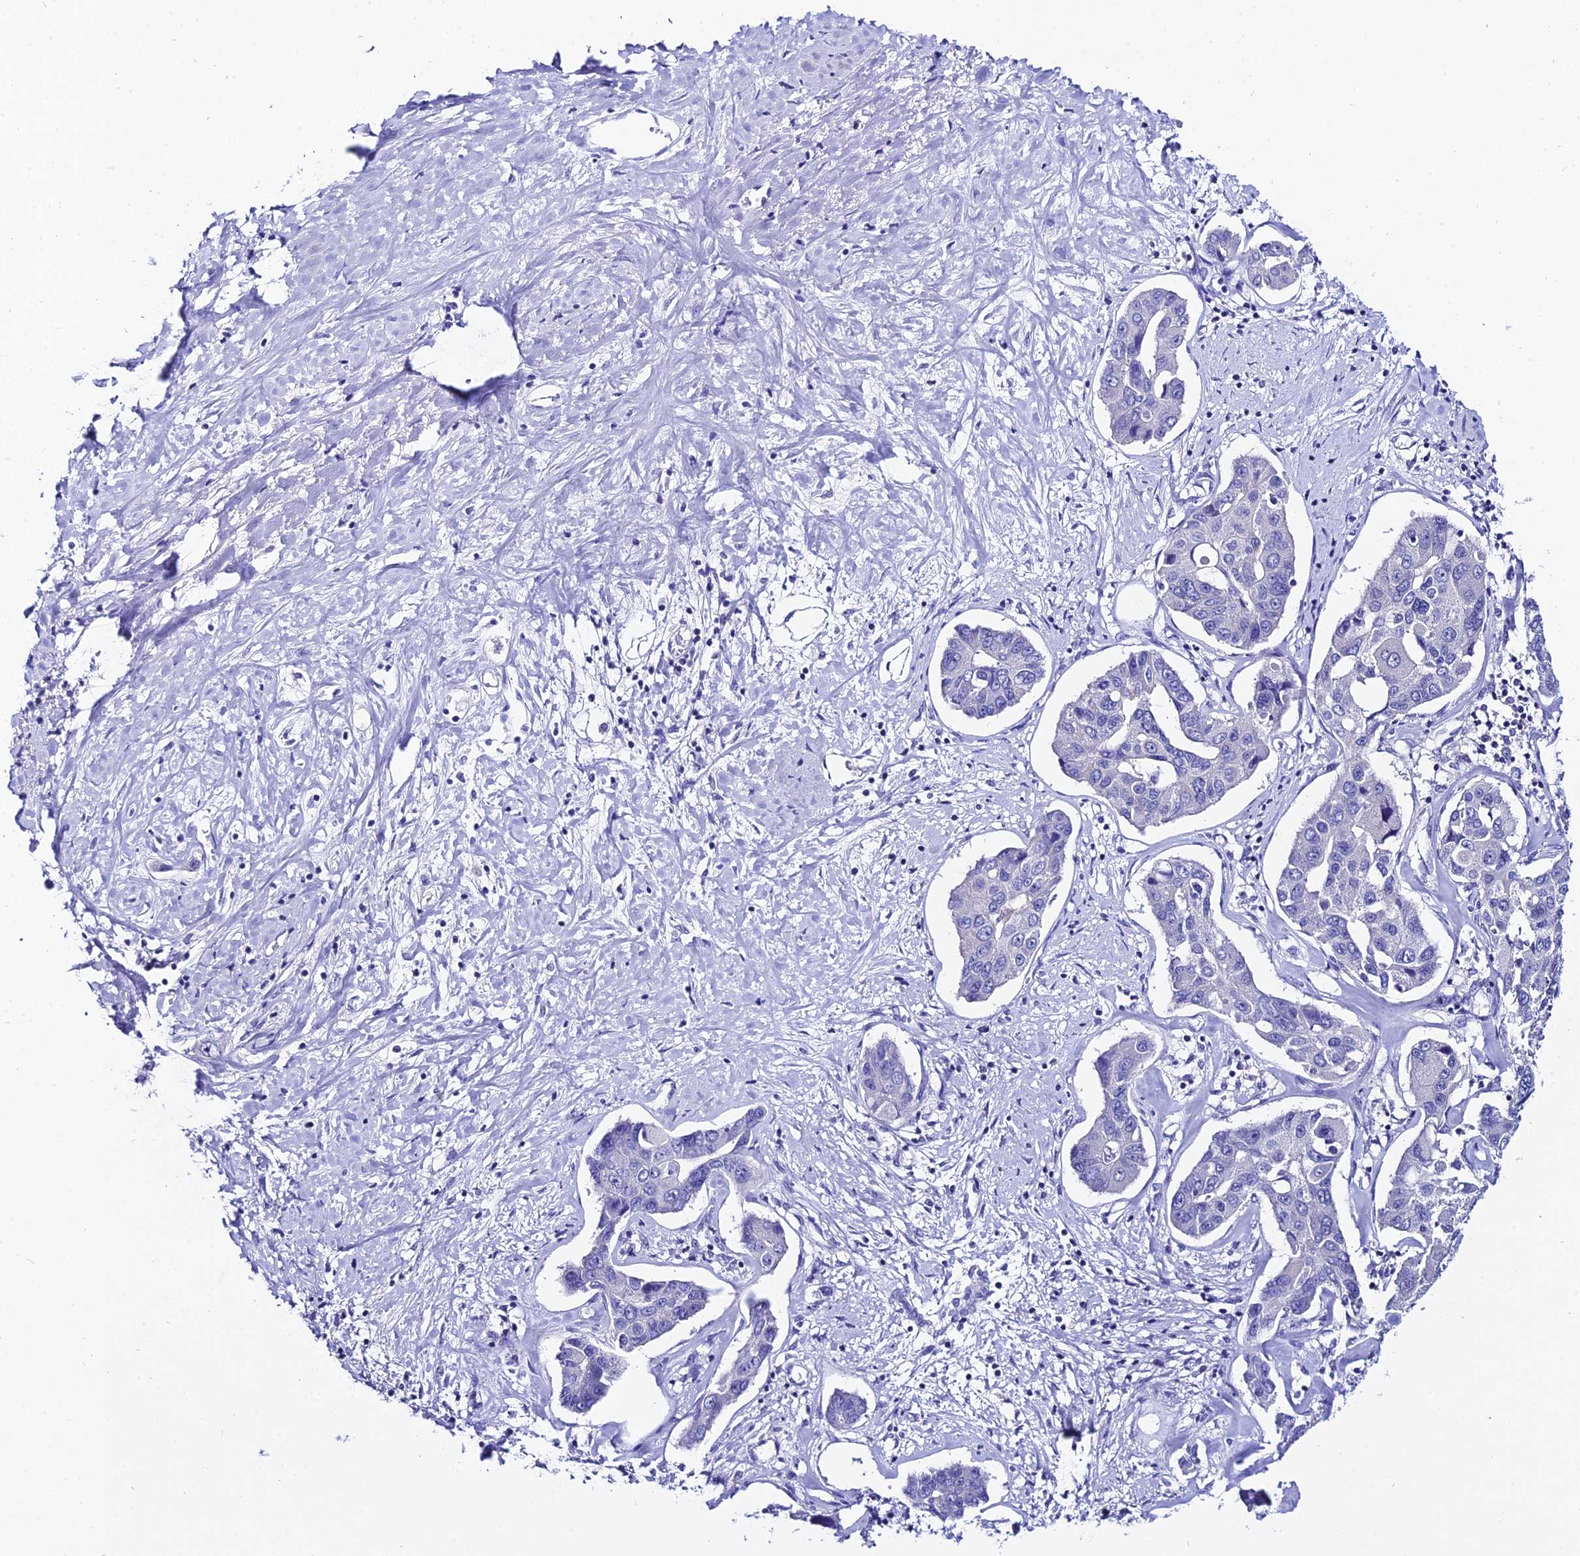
{"staining": {"intensity": "negative", "quantity": "none", "location": "none"}, "tissue": "liver cancer", "cell_type": "Tumor cells", "image_type": "cancer", "snomed": [{"axis": "morphology", "description": "Cholangiocarcinoma"}, {"axis": "topography", "description": "Liver"}], "caption": "This is an immunohistochemistry photomicrograph of liver cholangiocarcinoma. There is no staining in tumor cells.", "gene": "LGALS7", "patient": {"sex": "male", "age": 59}}